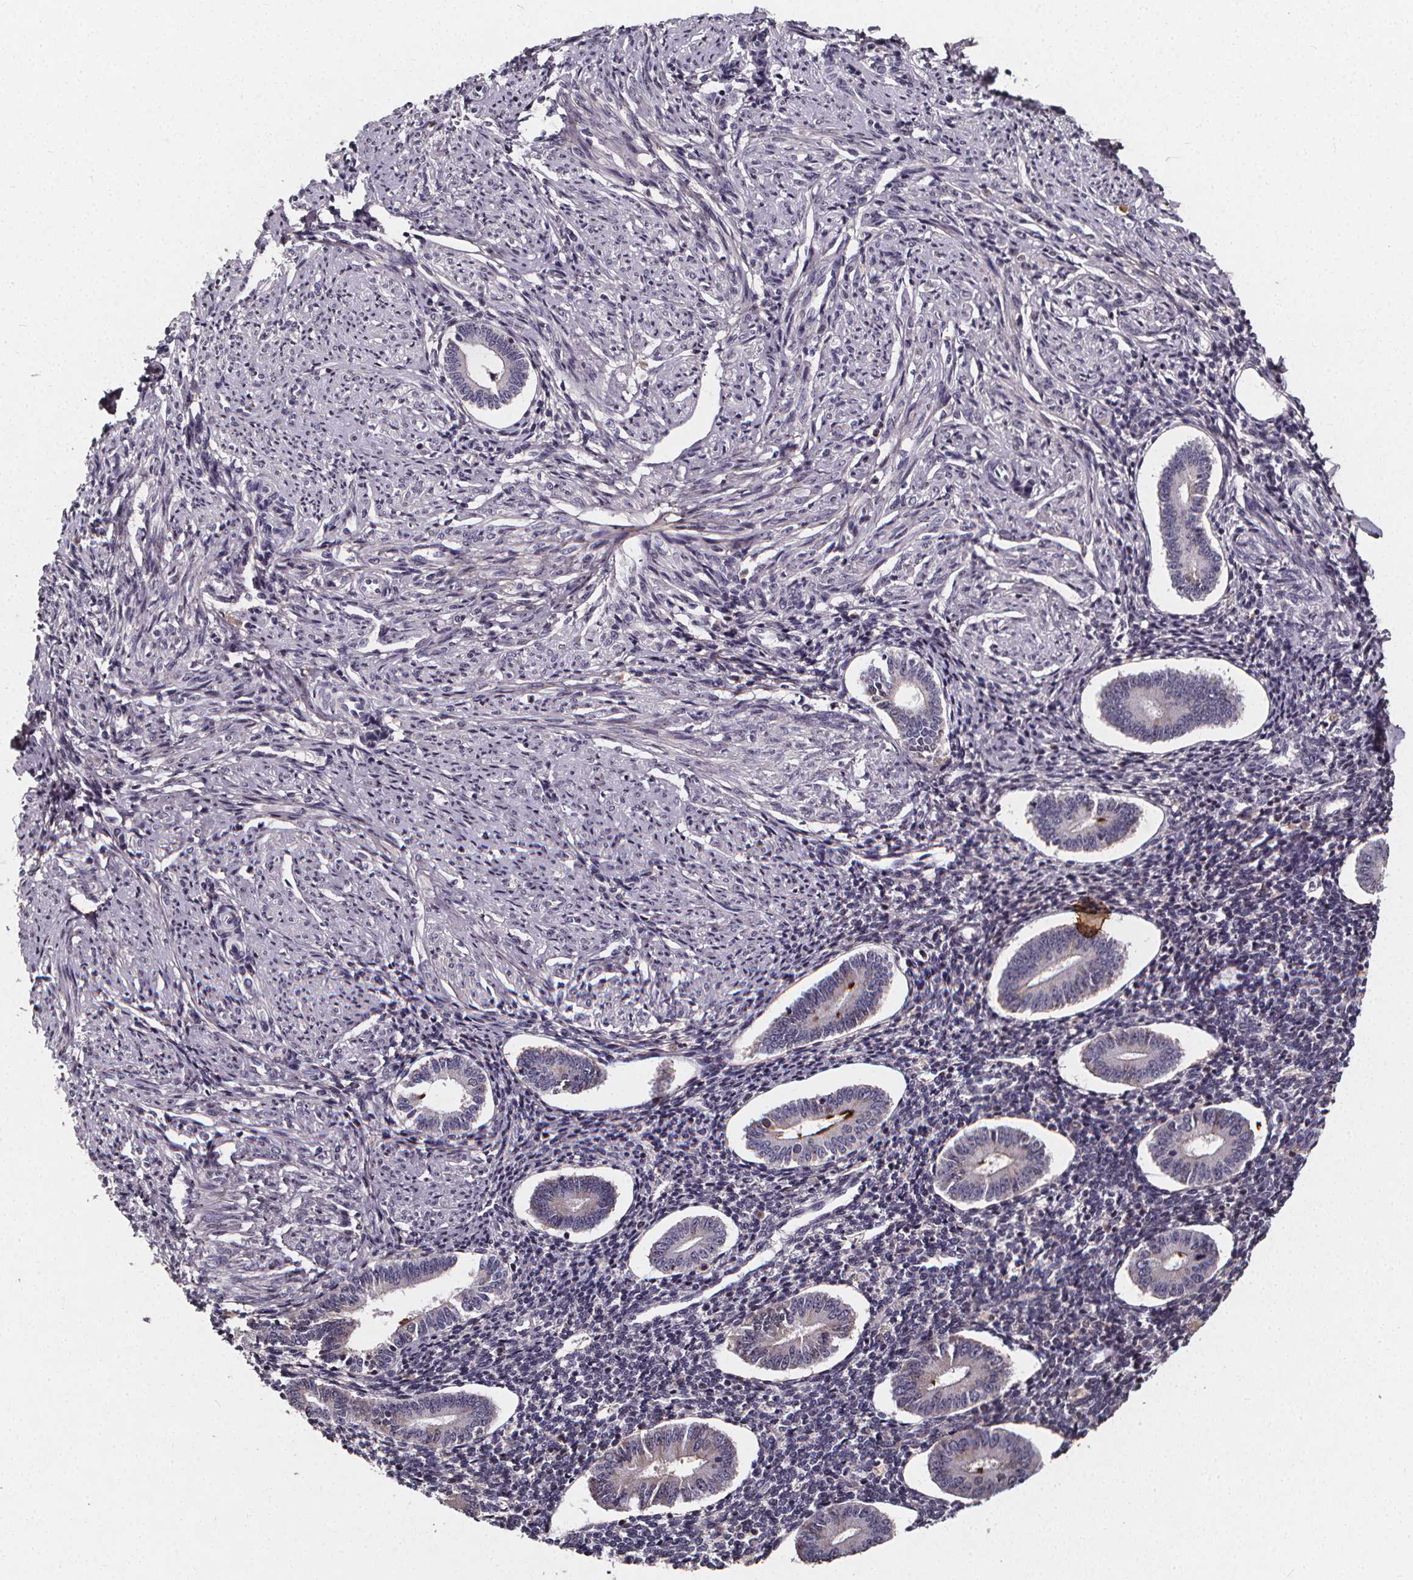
{"staining": {"intensity": "negative", "quantity": "none", "location": "none"}, "tissue": "endometrium", "cell_type": "Cells in endometrial stroma", "image_type": "normal", "snomed": [{"axis": "morphology", "description": "Normal tissue, NOS"}, {"axis": "topography", "description": "Endometrium"}], "caption": "High power microscopy histopathology image of an immunohistochemistry (IHC) micrograph of unremarkable endometrium, revealing no significant positivity in cells in endometrial stroma. (Brightfield microscopy of DAB immunohistochemistry (IHC) at high magnification).", "gene": "SPAG8", "patient": {"sex": "female", "age": 40}}